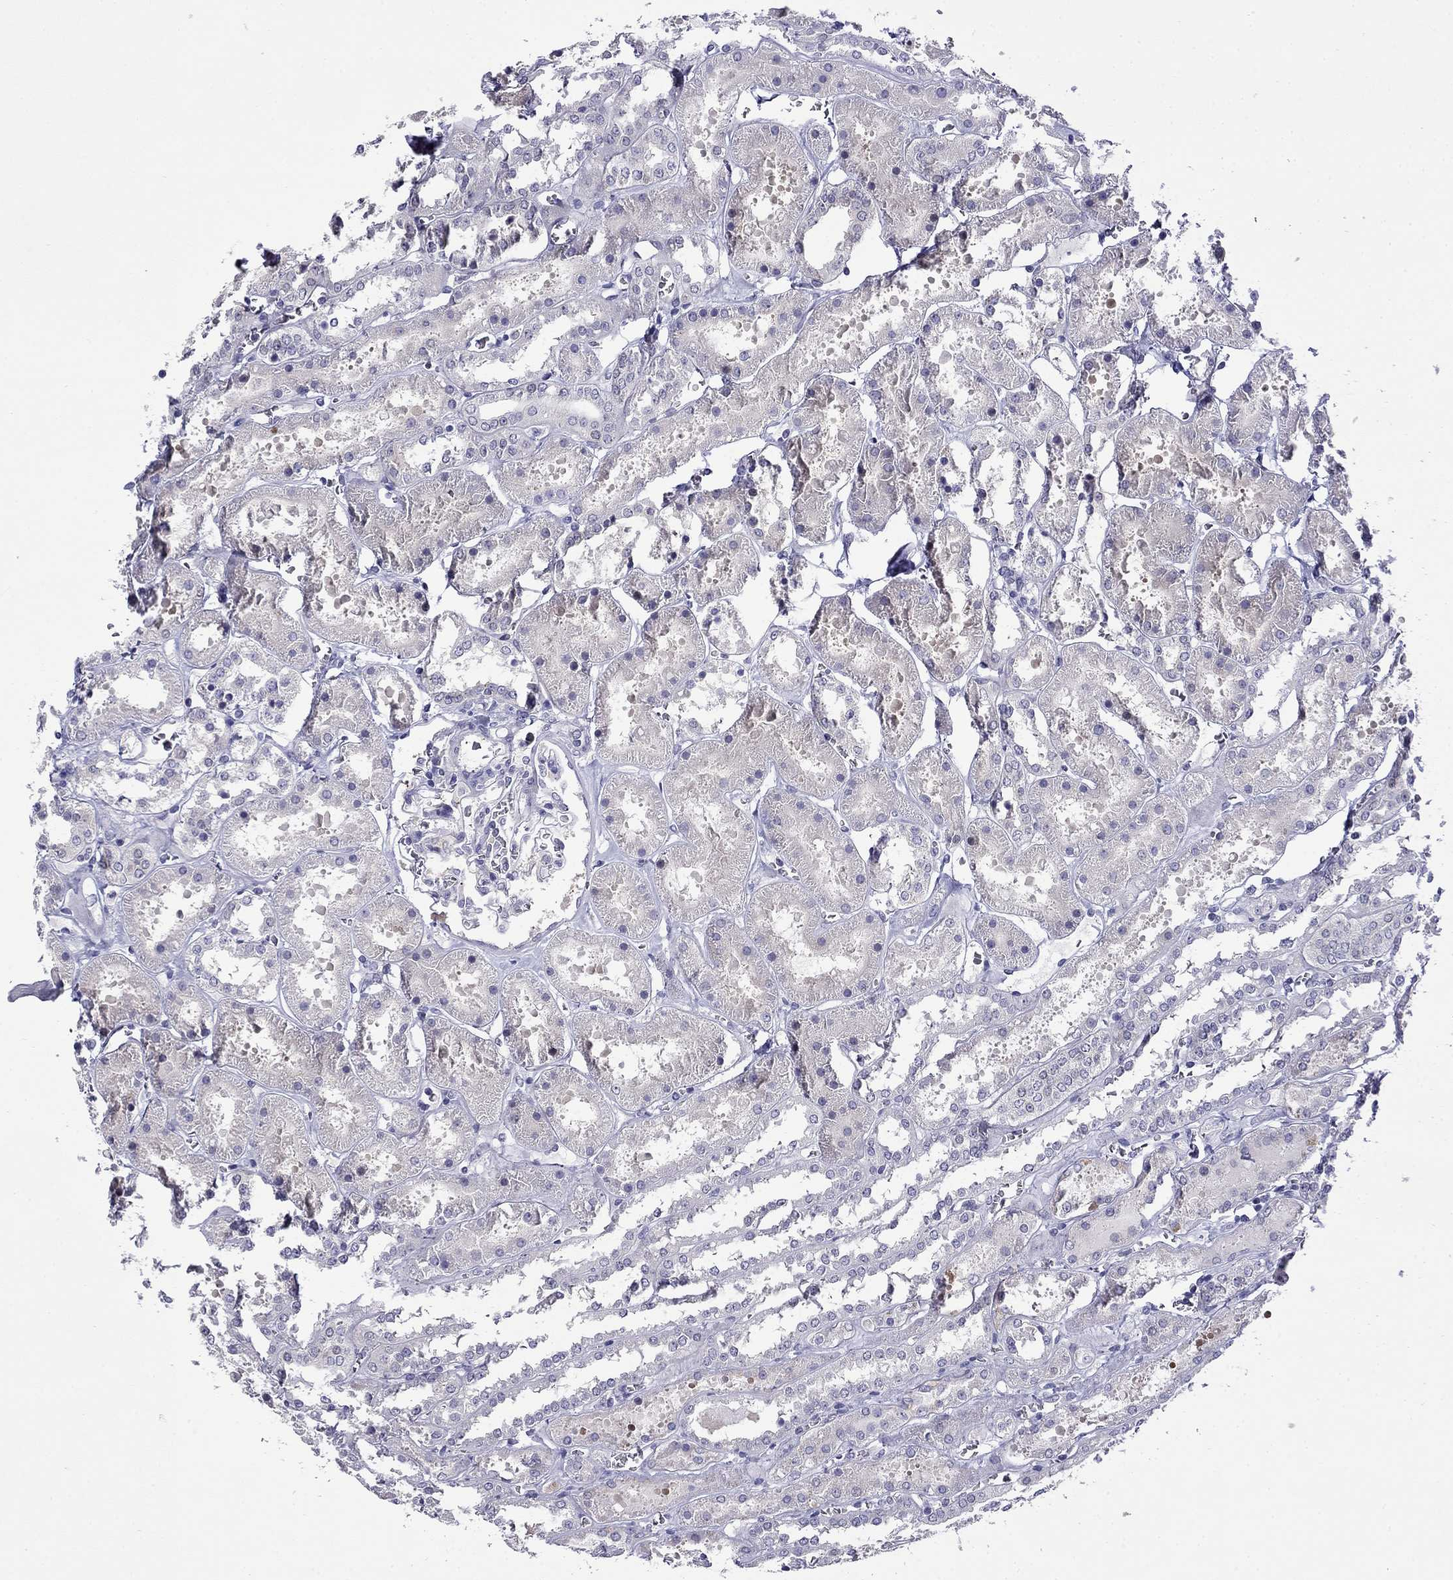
{"staining": {"intensity": "negative", "quantity": "none", "location": "none"}, "tissue": "kidney", "cell_type": "Cells in glomeruli", "image_type": "normal", "snomed": [{"axis": "morphology", "description": "Normal tissue, NOS"}, {"axis": "topography", "description": "Kidney"}], "caption": "There is no significant staining in cells in glomeruli of kidney. (Immunohistochemistry, brightfield microscopy, high magnification).", "gene": "PRR18", "patient": {"sex": "female", "age": 41}}